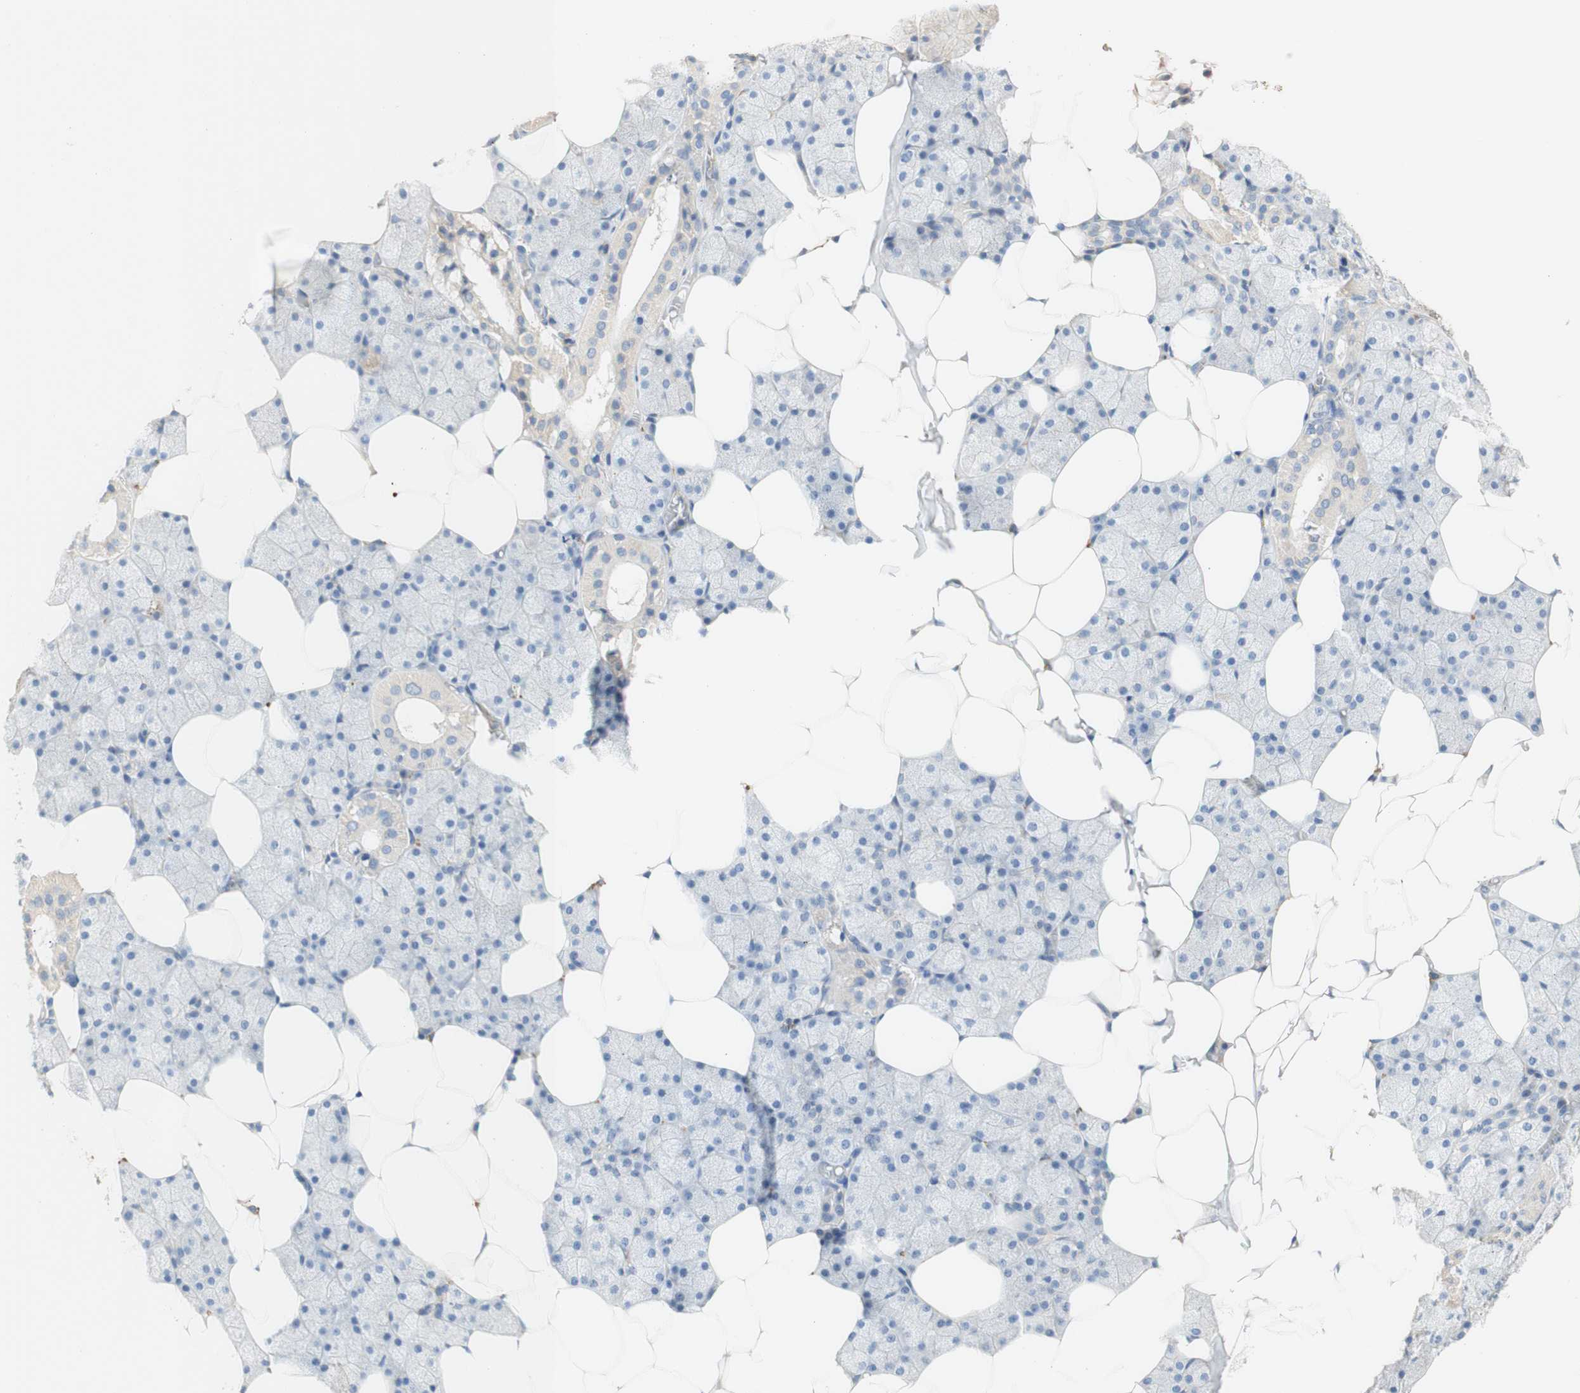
{"staining": {"intensity": "weak", "quantity": "<25%", "location": "cytoplasmic/membranous"}, "tissue": "salivary gland", "cell_type": "Glandular cells", "image_type": "normal", "snomed": [{"axis": "morphology", "description": "Normal tissue, NOS"}, {"axis": "topography", "description": "Salivary gland"}], "caption": "Glandular cells show no significant expression in benign salivary gland. (DAB (3,3'-diaminobenzidine) immunohistochemistry with hematoxylin counter stain).", "gene": "FCGRT", "patient": {"sex": "male", "age": 62}}